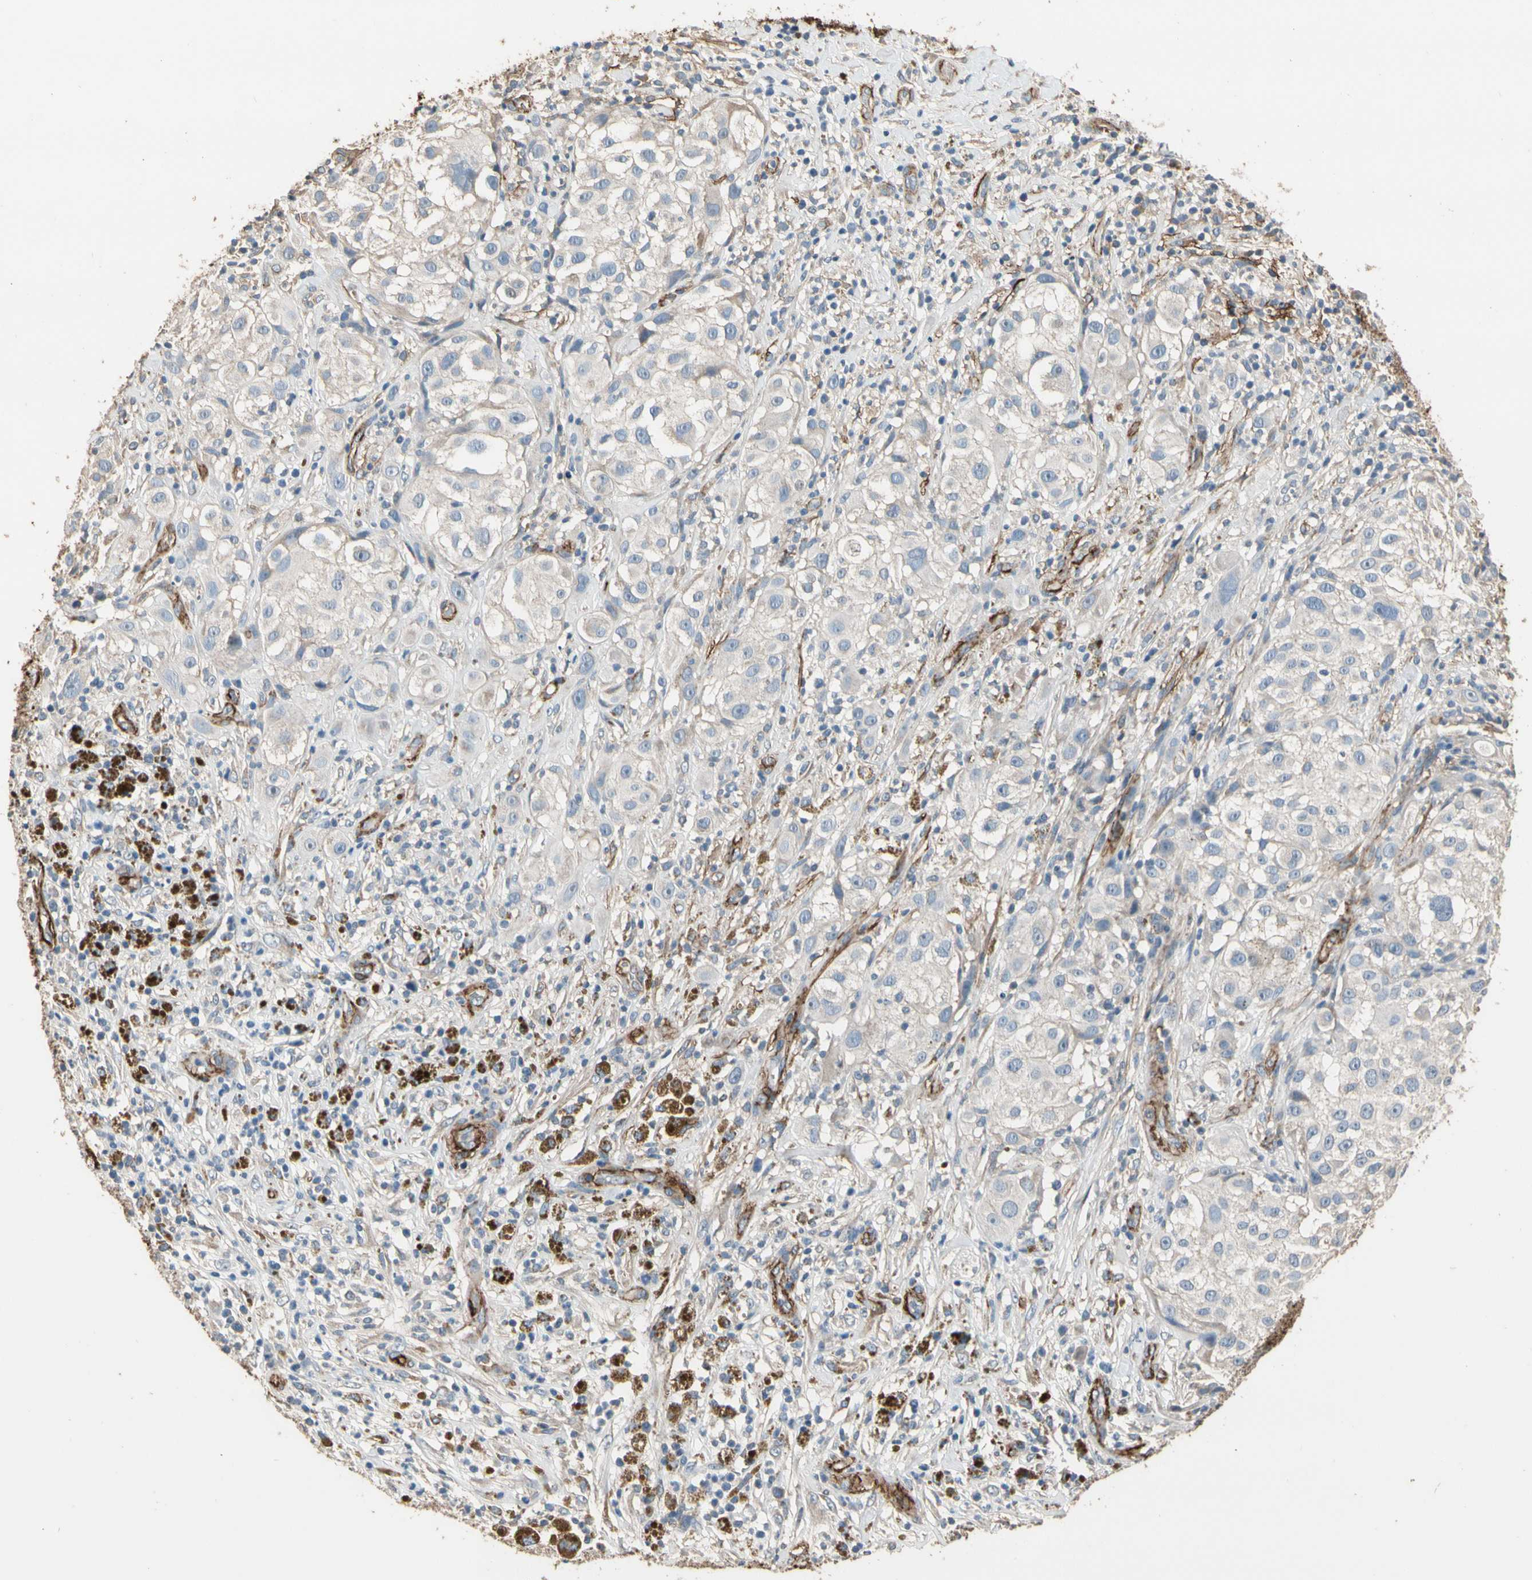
{"staining": {"intensity": "weak", "quantity": ">75%", "location": "cytoplasmic/membranous"}, "tissue": "melanoma", "cell_type": "Tumor cells", "image_type": "cancer", "snomed": [{"axis": "morphology", "description": "Necrosis, NOS"}, {"axis": "morphology", "description": "Malignant melanoma, NOS"}, {"axis": "topography", "description": "Skin"}], "caption": "The photomicrograph reveals staining of melanoma, revealing weak cytoplasmic/membranous protein staining (brown color) within tumor cells. (Stains: DAB in brown, nuclei in blue, Microscopy: brightfield microscopy at high magnification).", "gene": "SUSD2", "patient": {"sex": "female", "age": 87}}